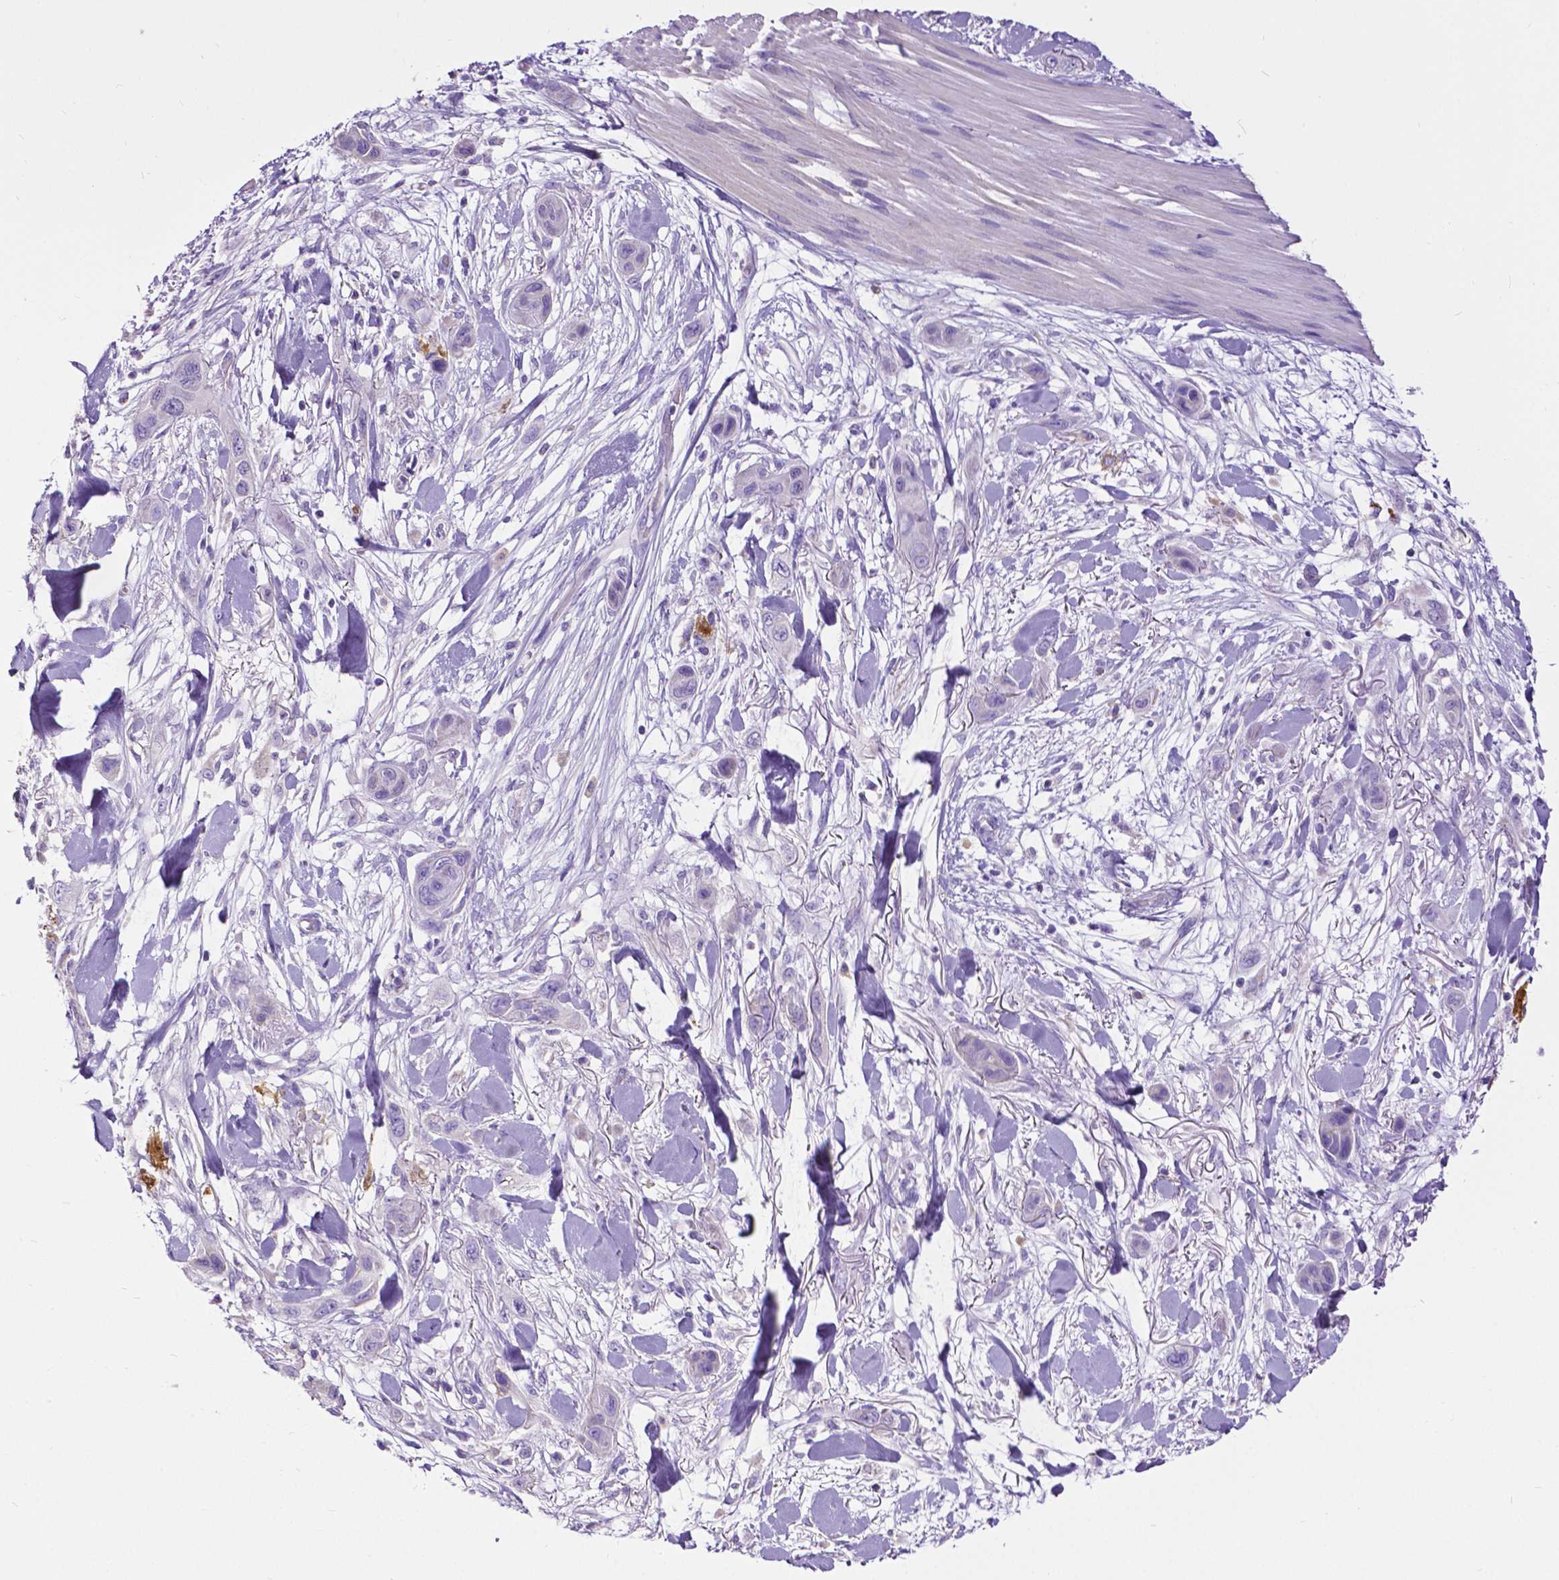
{"staining": {"intensity": "negative", "quantity": "none", "location": "none"}, "tissue": "skin cancer", "cell_type": "Tumor cells", "image_type": "cancer", "snomed": [{"axis": "morphology", "description": "Squamous cell carcinoma, NOS"}, {"axis": "topography", "description": "Skin"}], "caption": "High magnification brightfield microscopy of skin cancer stained with DAB (brown) and counterstained with hematoxylin (blue): tumor cells show no significant expression.", "gene": "MMP9", "patient": {"sex": "male", "age": 79}}